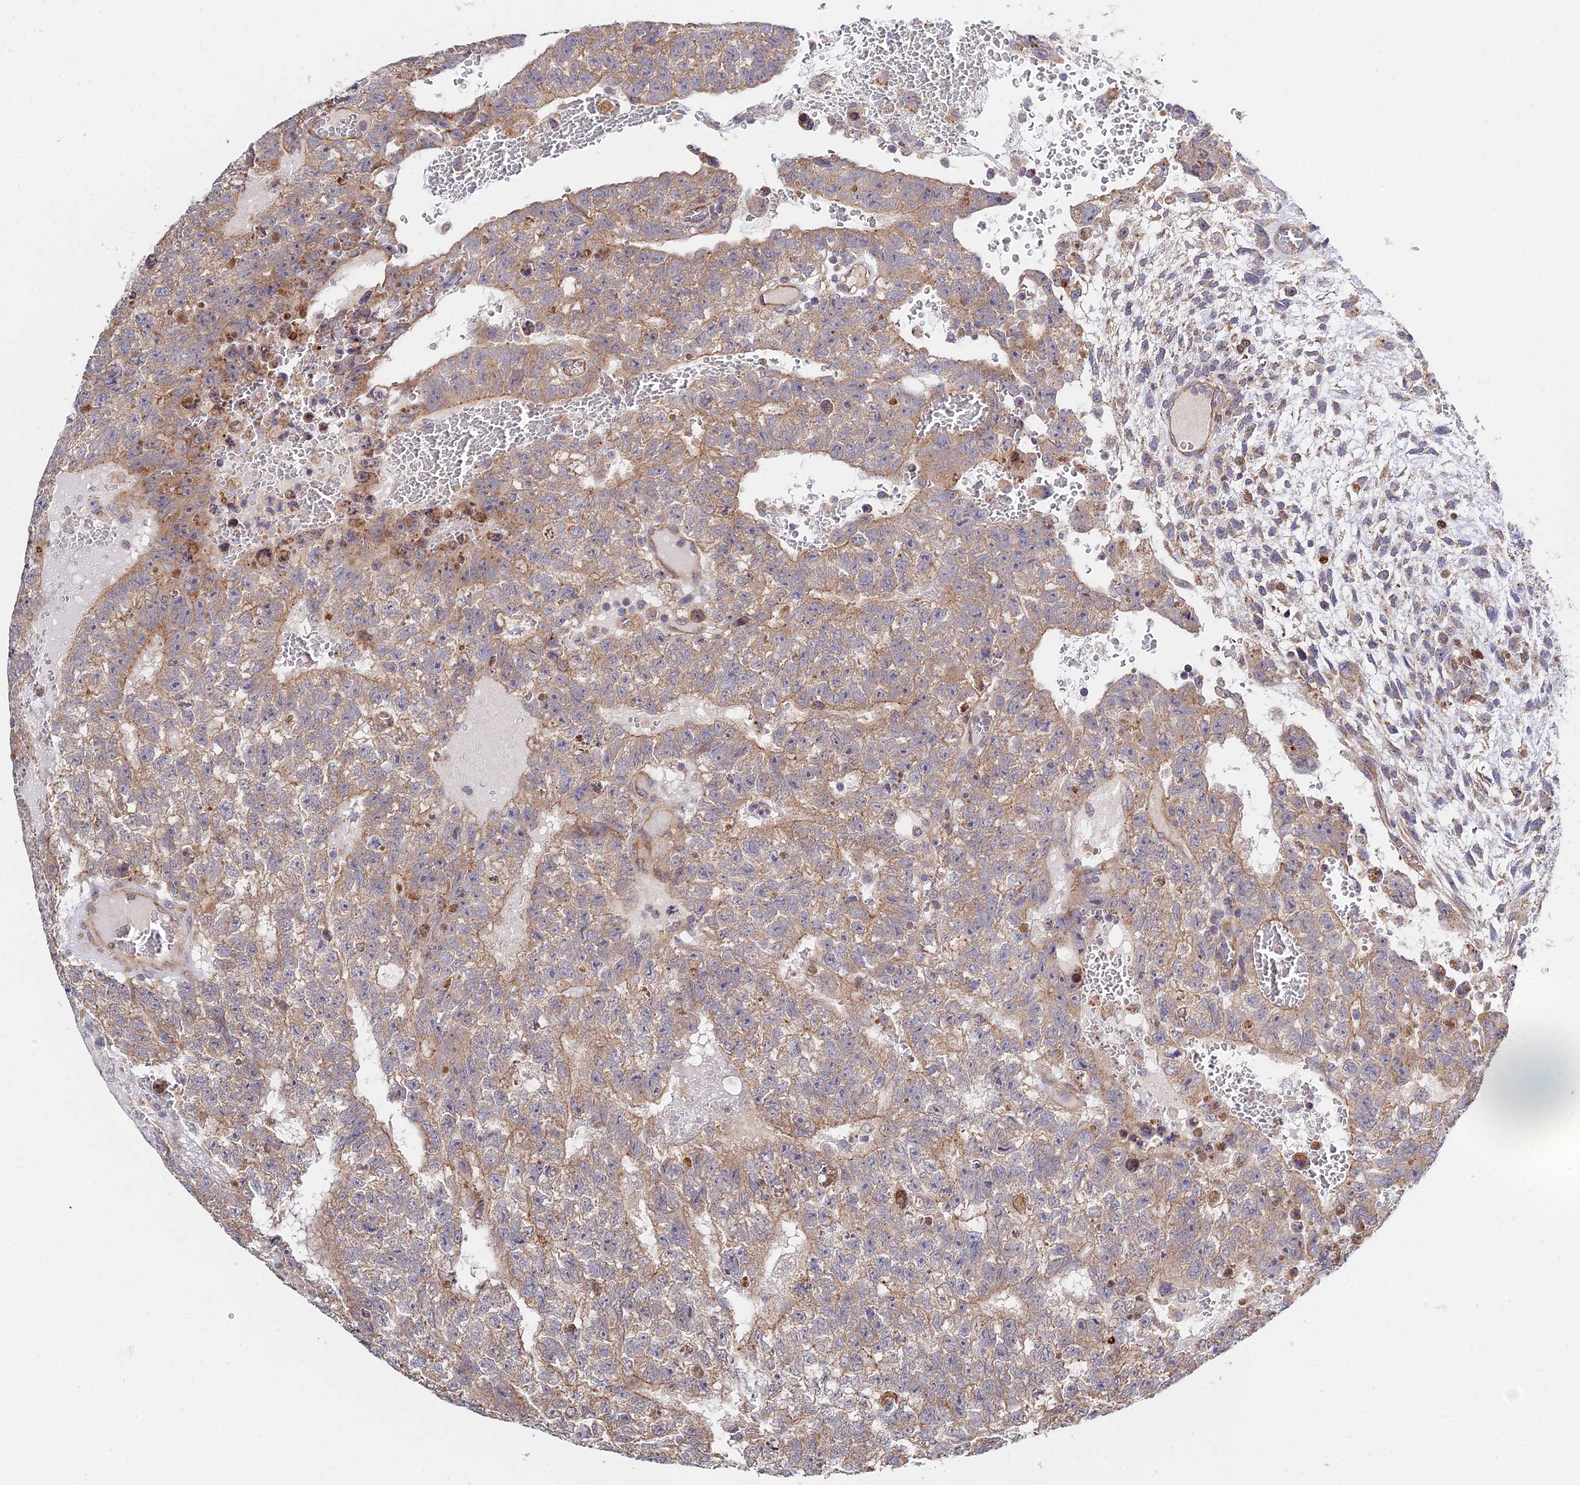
{"staining": {"intensity": "weak", "quantity": "25%-75%", "location": "cytoplasmic/membranous"}, "tissue": "testis cancer", "cell_type": "Tumor cells", "image_type": "cancer", "snomed": [{"axis": "morphology", "description": "Carcinoma, Embryonal, NOS"}, {"axis": "topography", "description": "Testis"}], "caption": "A histopathology image of testis cancer (embryonal carcinoma) stained for a protein reveals weak cytoplasmic/membranous brown staining in tumor cells.", "gene": "CDC37L1", "patient": {"sex": "male", "age": 26}}